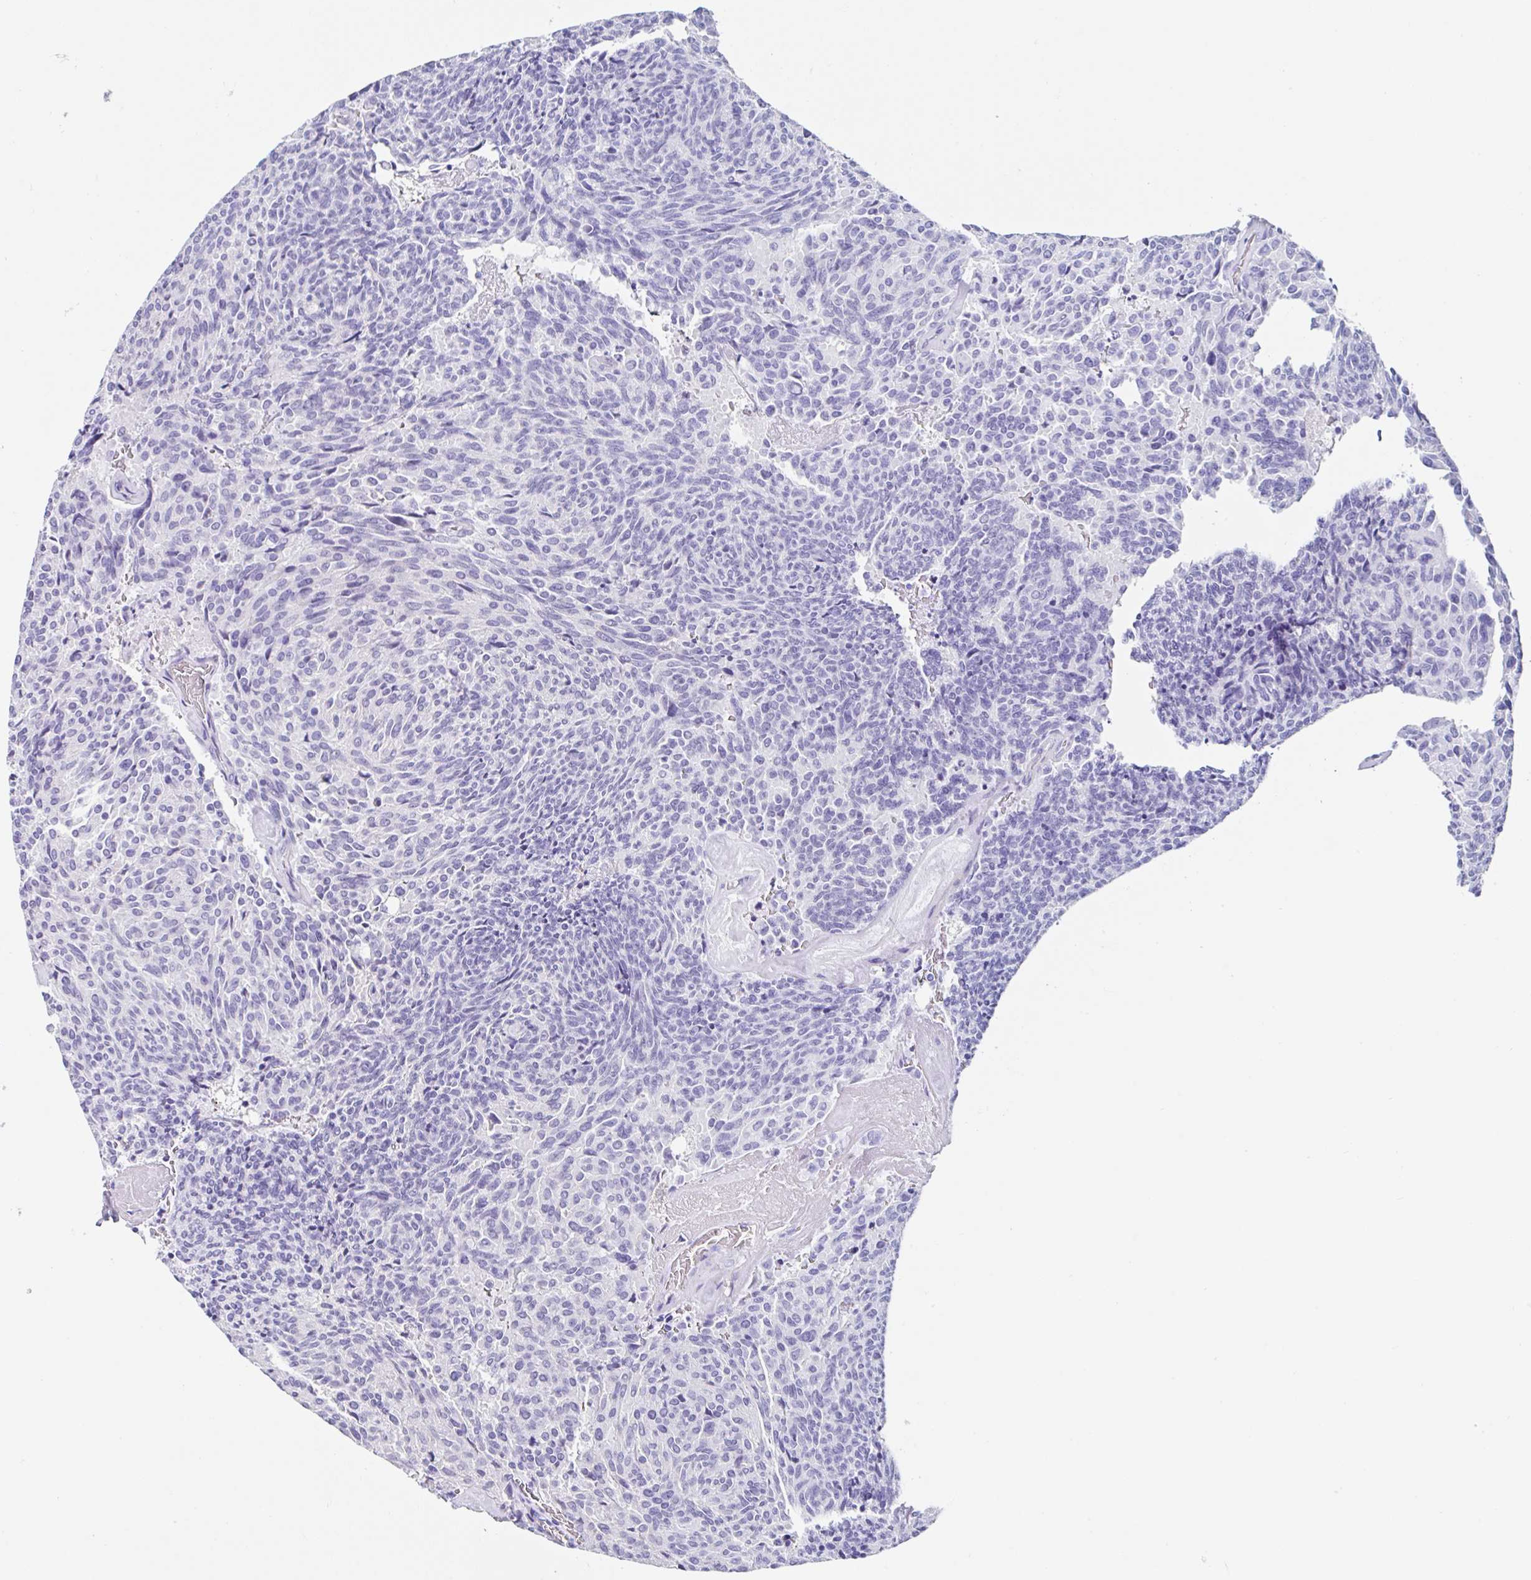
{"staining": {"intensity": "negative", "quantity": "none", "location": "none"}, "tissue": "carcinoid", "cell_type": "Tumor cells", "image_type": "cancer", "snomed": [{"axis": "morphology", "description": "Carcinoid, malignant, NOS"}, {"axis": "topography", "description": "Pancreas"}], "caption": "Immunohistochemistry (IHC) micrograph of neoplastic tissue: carcinoid (malignant) stained with DAB (3,3'-diaminobenzidine) exhibits no significant protein staining in tumor cells.", "gene": "UGT3A1", "patient": {"sex": "female", "age": 54}}